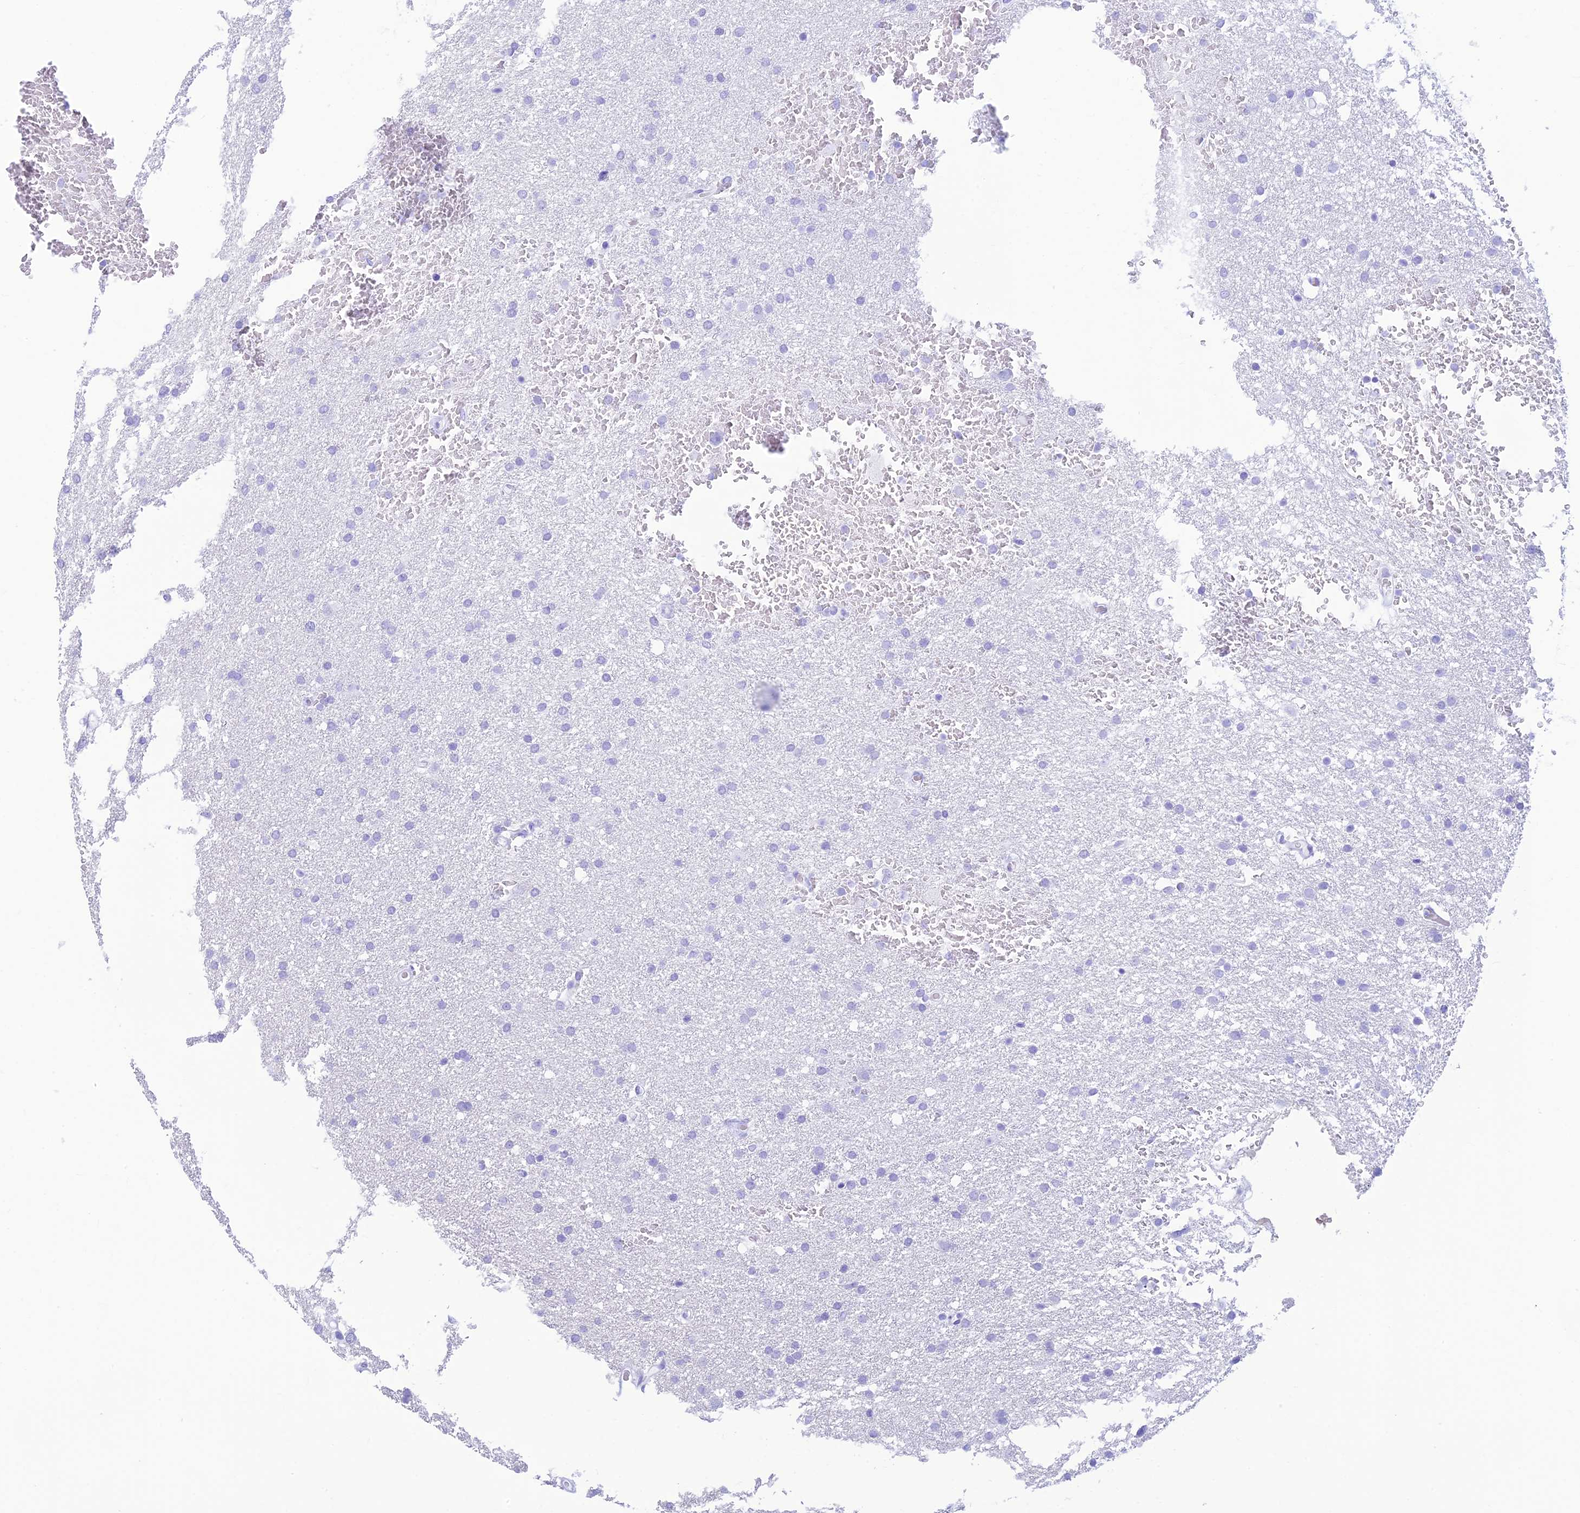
{"staining": {"intensity": "negative", "quantity": "none", "location": "none"}, "tissue": "glioma", "cell_type": "Tumor cells", "image_type": "cancer", "snomed": [{"axis": "morphology", "description": "Glioma, malignant, High grade"}, {"axis": "topography", "description": "Cerebral cortex"}], "caption": "Glioma was stained to show a protein in brown. There is no significant staining in tumor cells. Brightfield microscopy of IHC stained with DAB (brown) and hematoxylin (blue), captured at high magnification.", "gene": "ST8SIA5", "patient": {"sex": "female", "age": 36}}